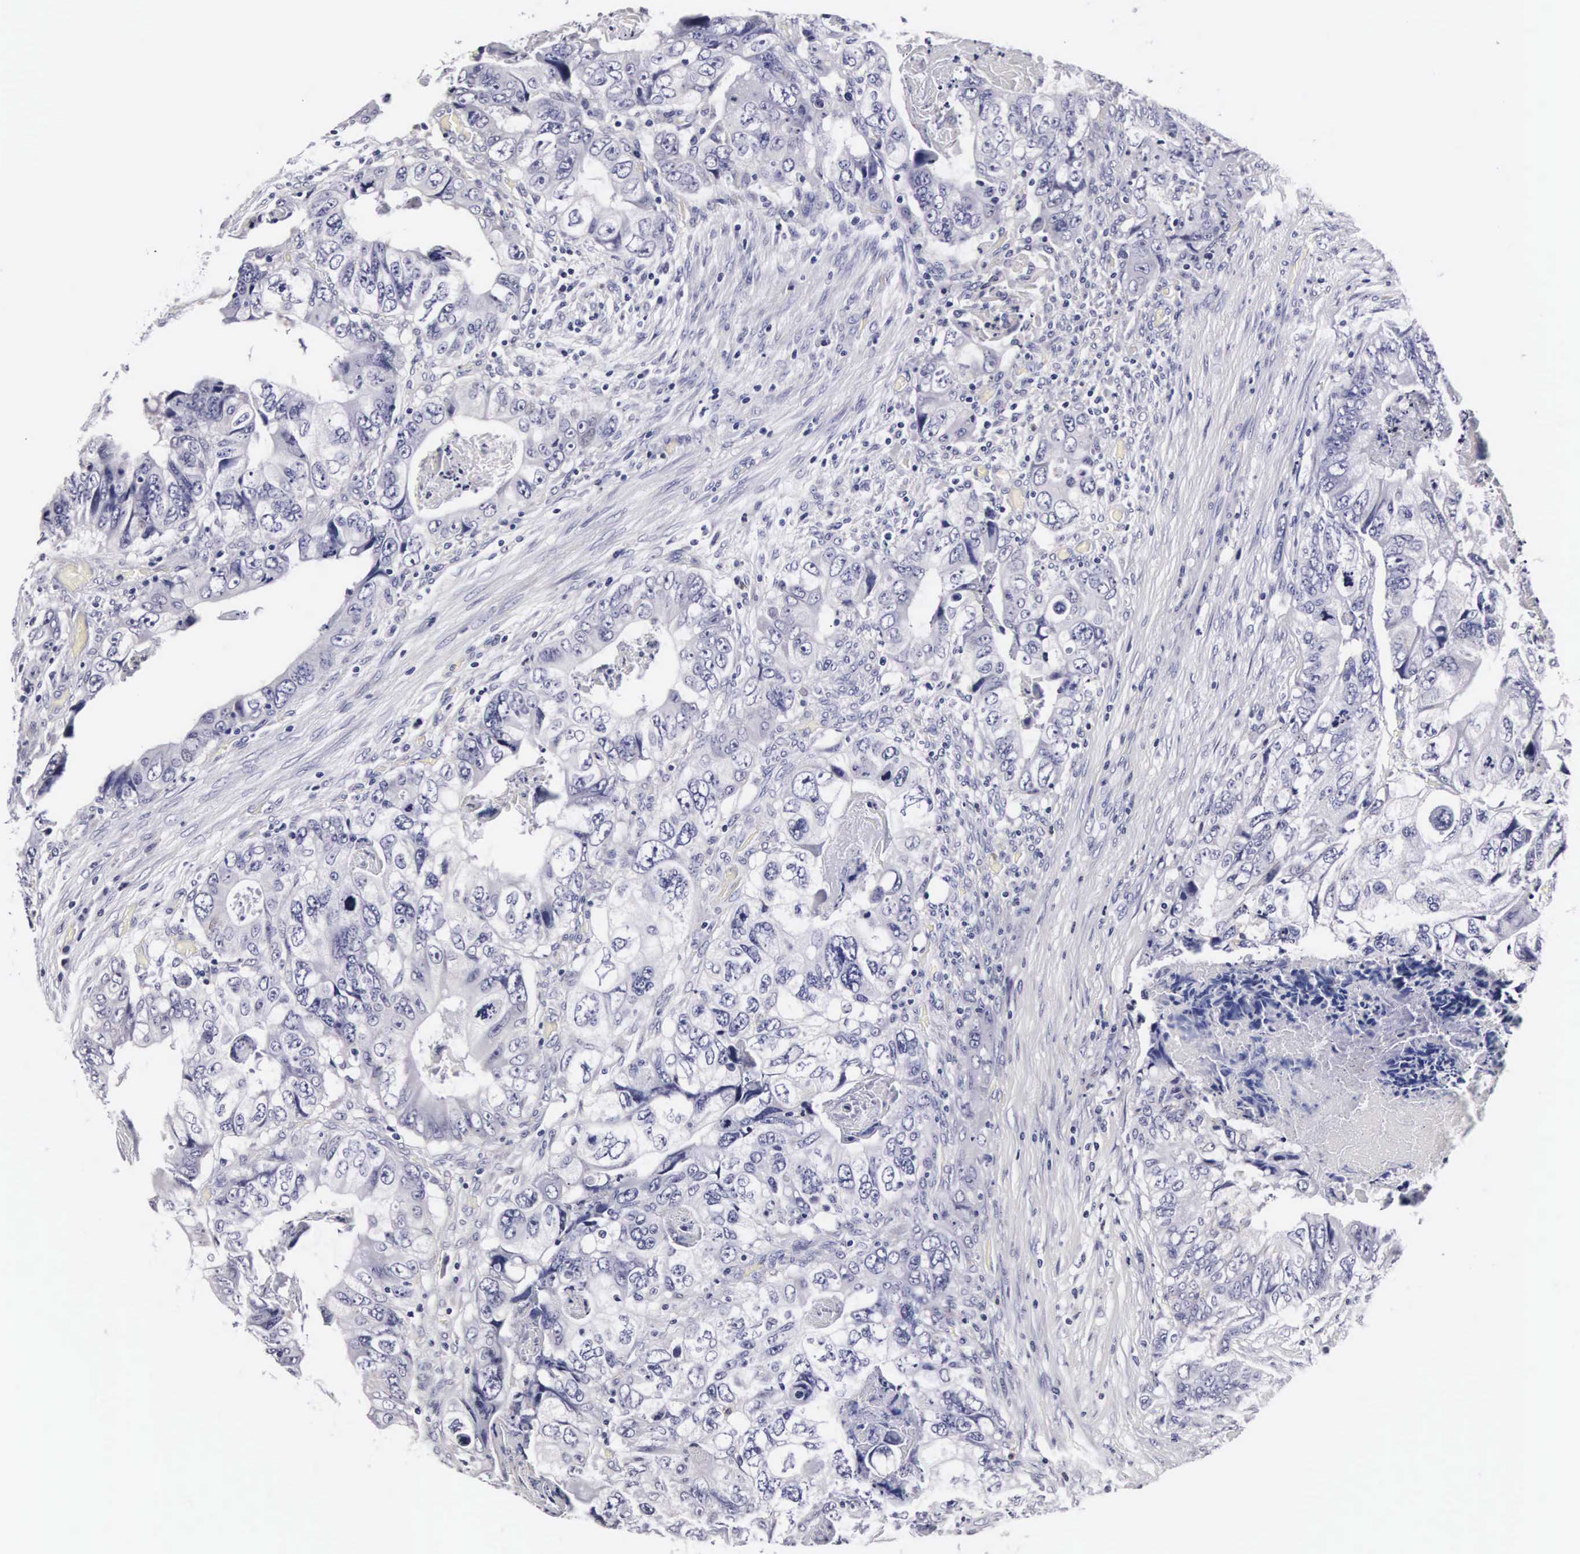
{"staining": {"intensity": "negative", "quantity": "none", "location": "none"}, "tissue": "colorectal cancer", "cell_type": "Tumor cells", "image_type": "cancer", "snomed": [{"axis": "morphology", "description": "Adenocarcinoma, NOS"}, {"axis": "topography", "description": "Rectum"}], "caption": "Tumor cells are negative for protein expression in human adenocarcinoma (colorectal).", "gene": "RNASE6", "patient": {"sex": "female", "age": 82}}